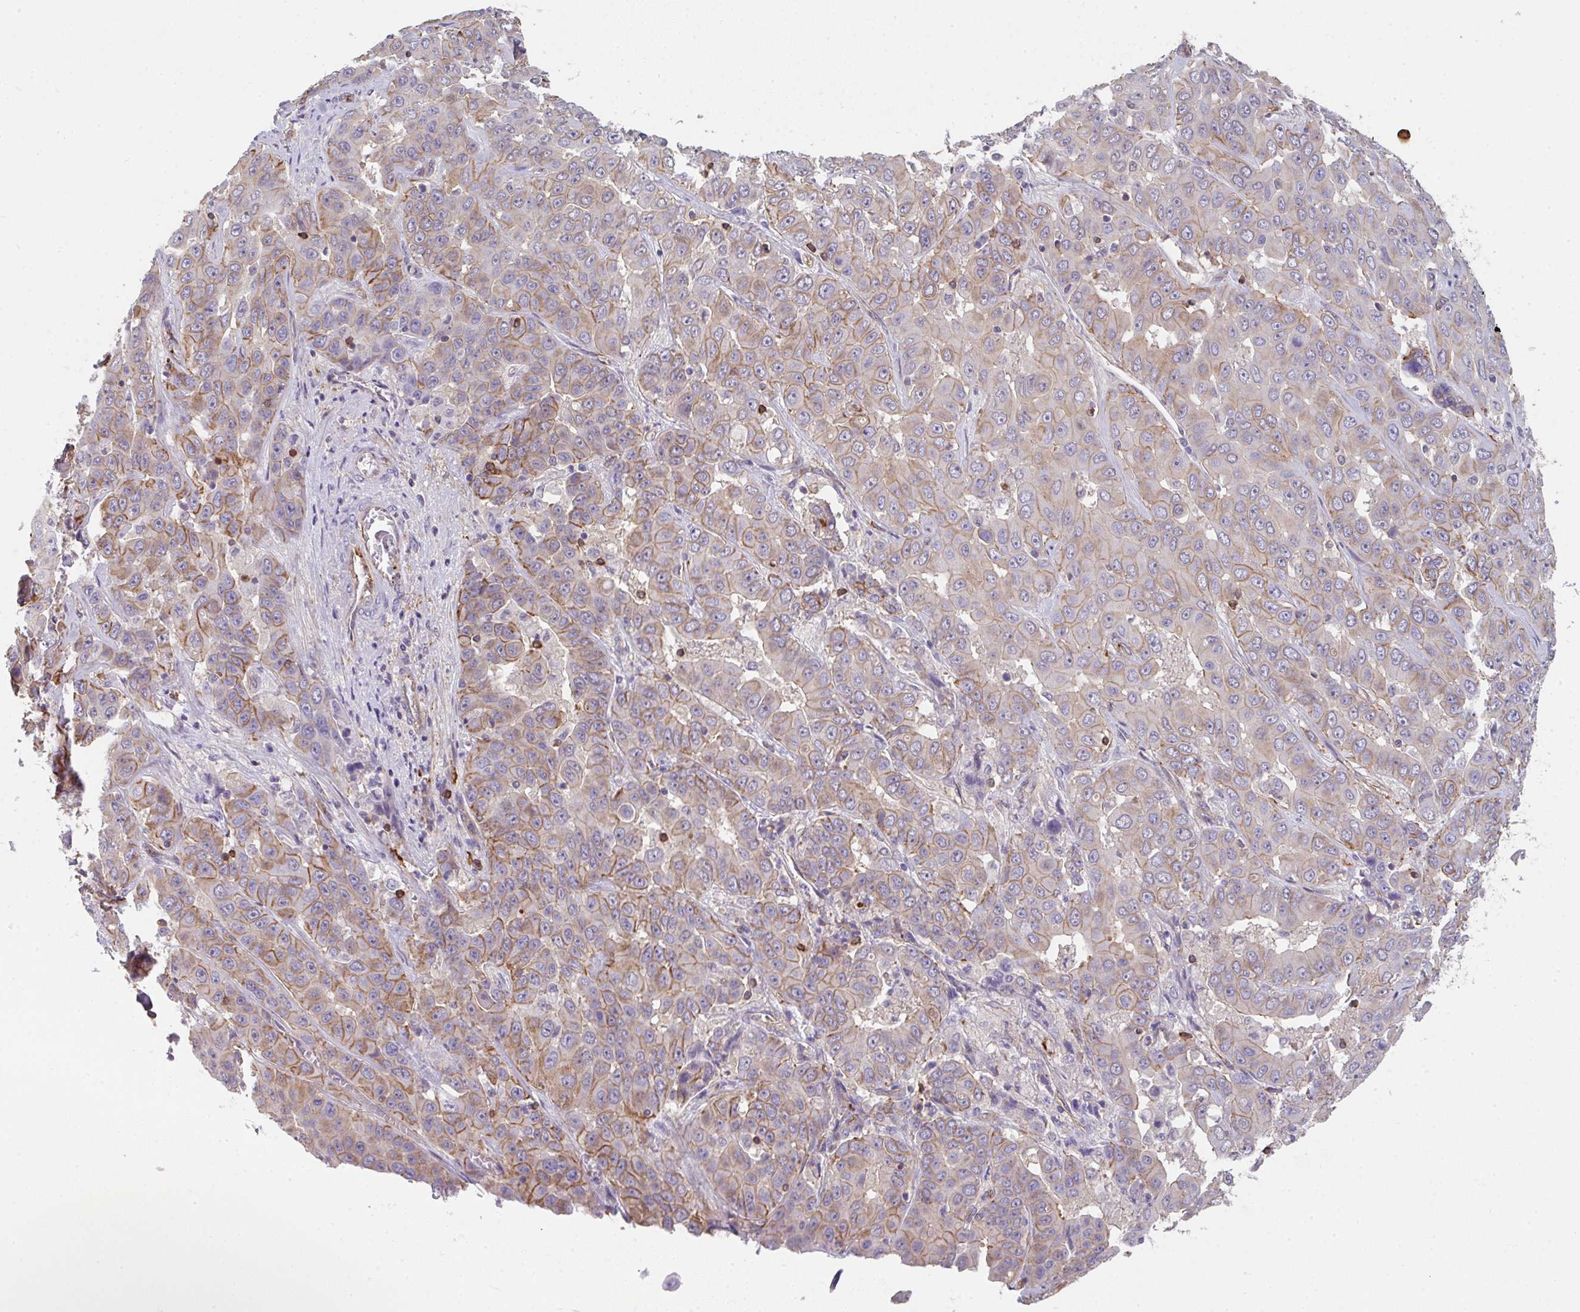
{"staining": {"intensity": "moderate", "quantity": "25%-75%", "location": "cytoplasmic/membranous"}, "tissue": "liver cancer", "cell_type": "Tumor cells", "image_type": "cancer", "snomed": [{"axis": "morphology", "description": "Cholangiocarcinoma"}, {"axis": "topography", "description": "Liver"}], "caption": "Immunohistochemical staining of human cholangiocarcinoma (liver) shows medium levels of moderate cytoplasmic/membranous staining in about 25%-75% of tumor cells.", "gene": "DBN1", "patient": {"sex": "female", "age": 52}}